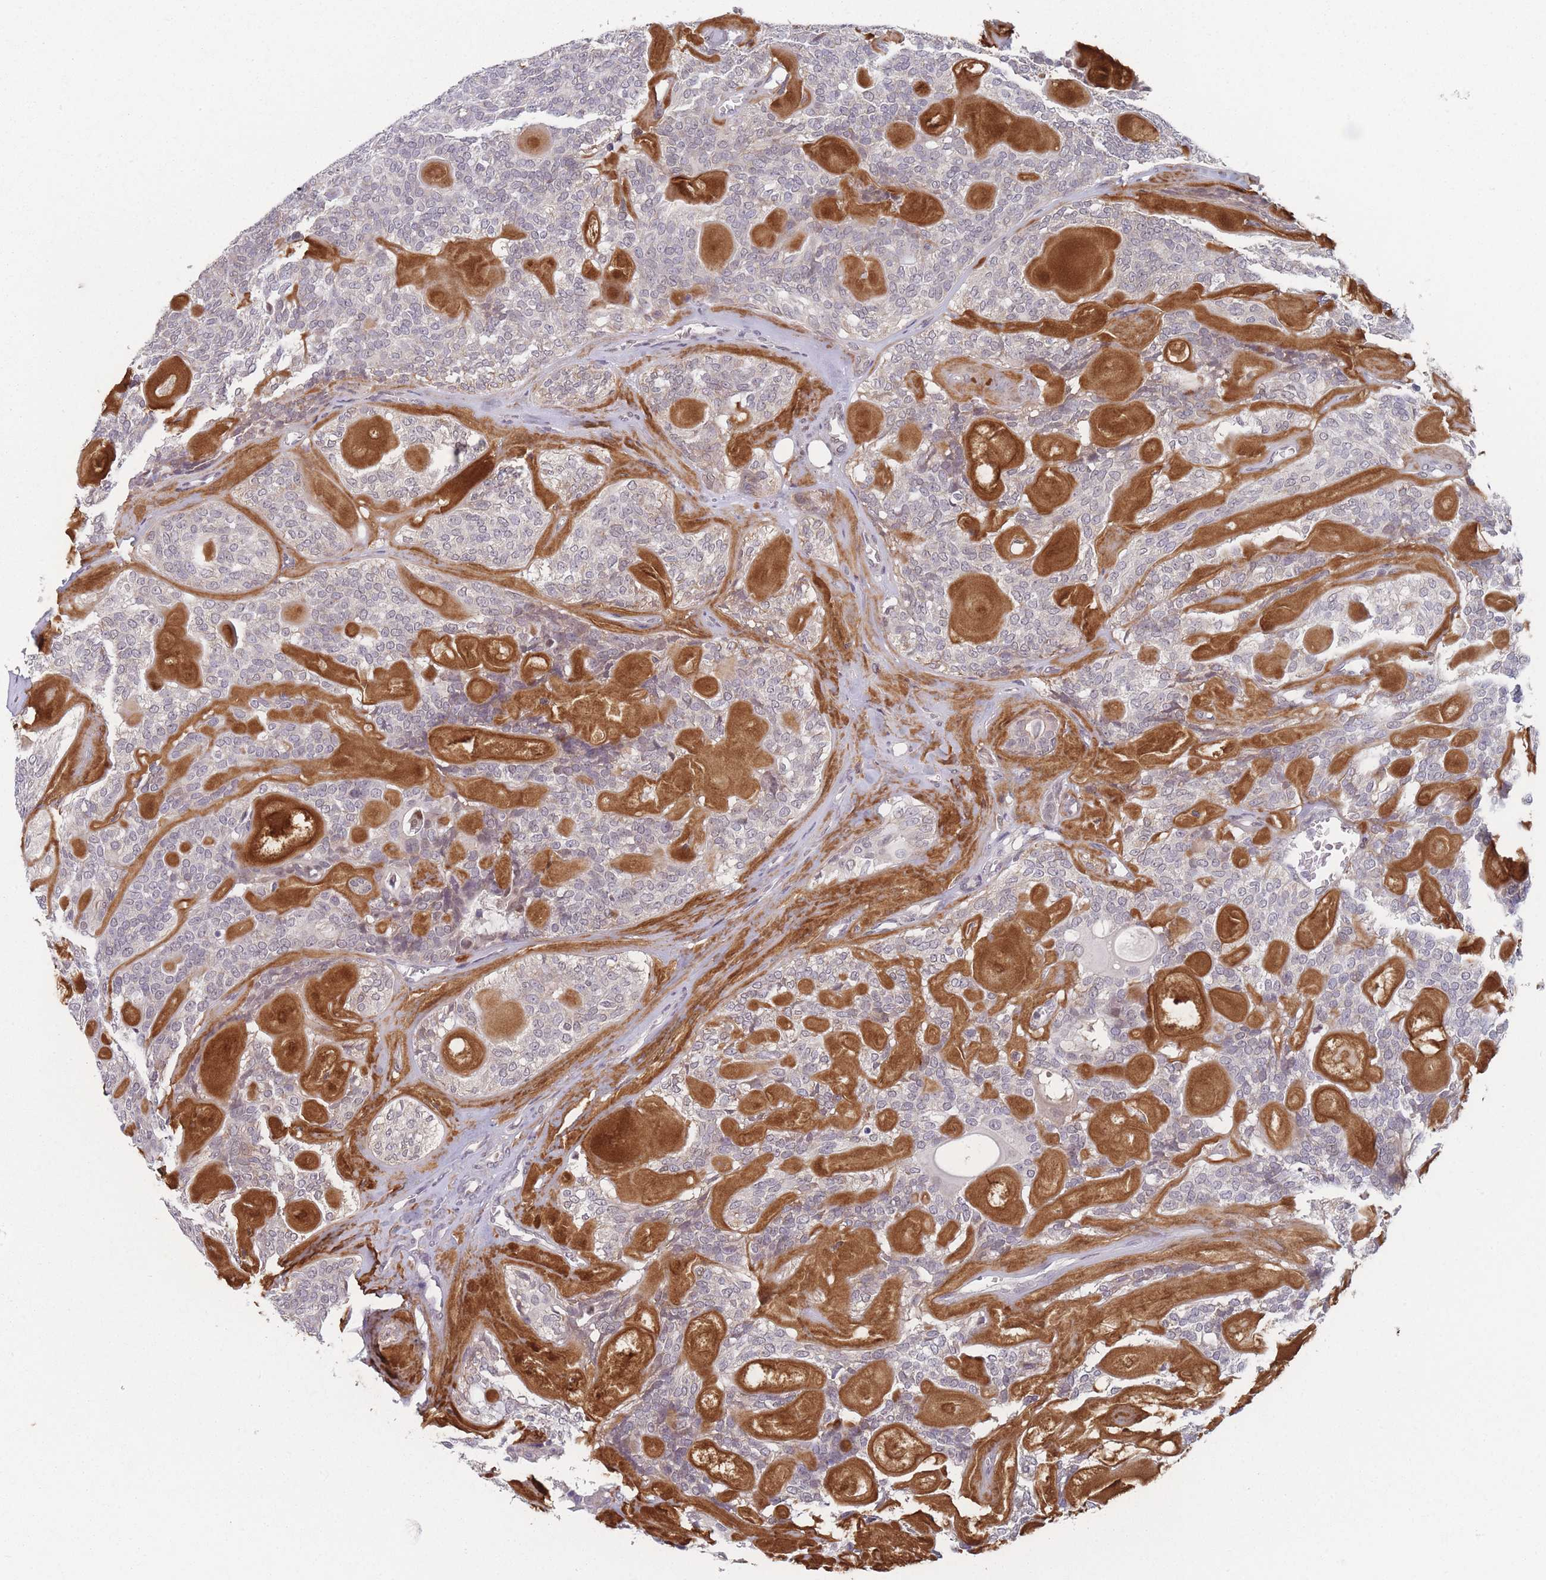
{"staining": {"intensity": "negative", "quantity": "none", "location": "none"}, "tissue": "head and neck cancer", "cell_type": "Tumor cells", "image_type": "cancer", "snomed": [{"axis": "morphology", "description": "Adenocarcinoma, NOS"}, {"axis": "topography", "description": "Head-Neck"}], "caption": "Immunohistochemical staining of head and neck adenocarcinoma reveals no significant expression in tumor cells.", "gene": "ANKRD10", "patient": {"sex": "male", "age": 66}}